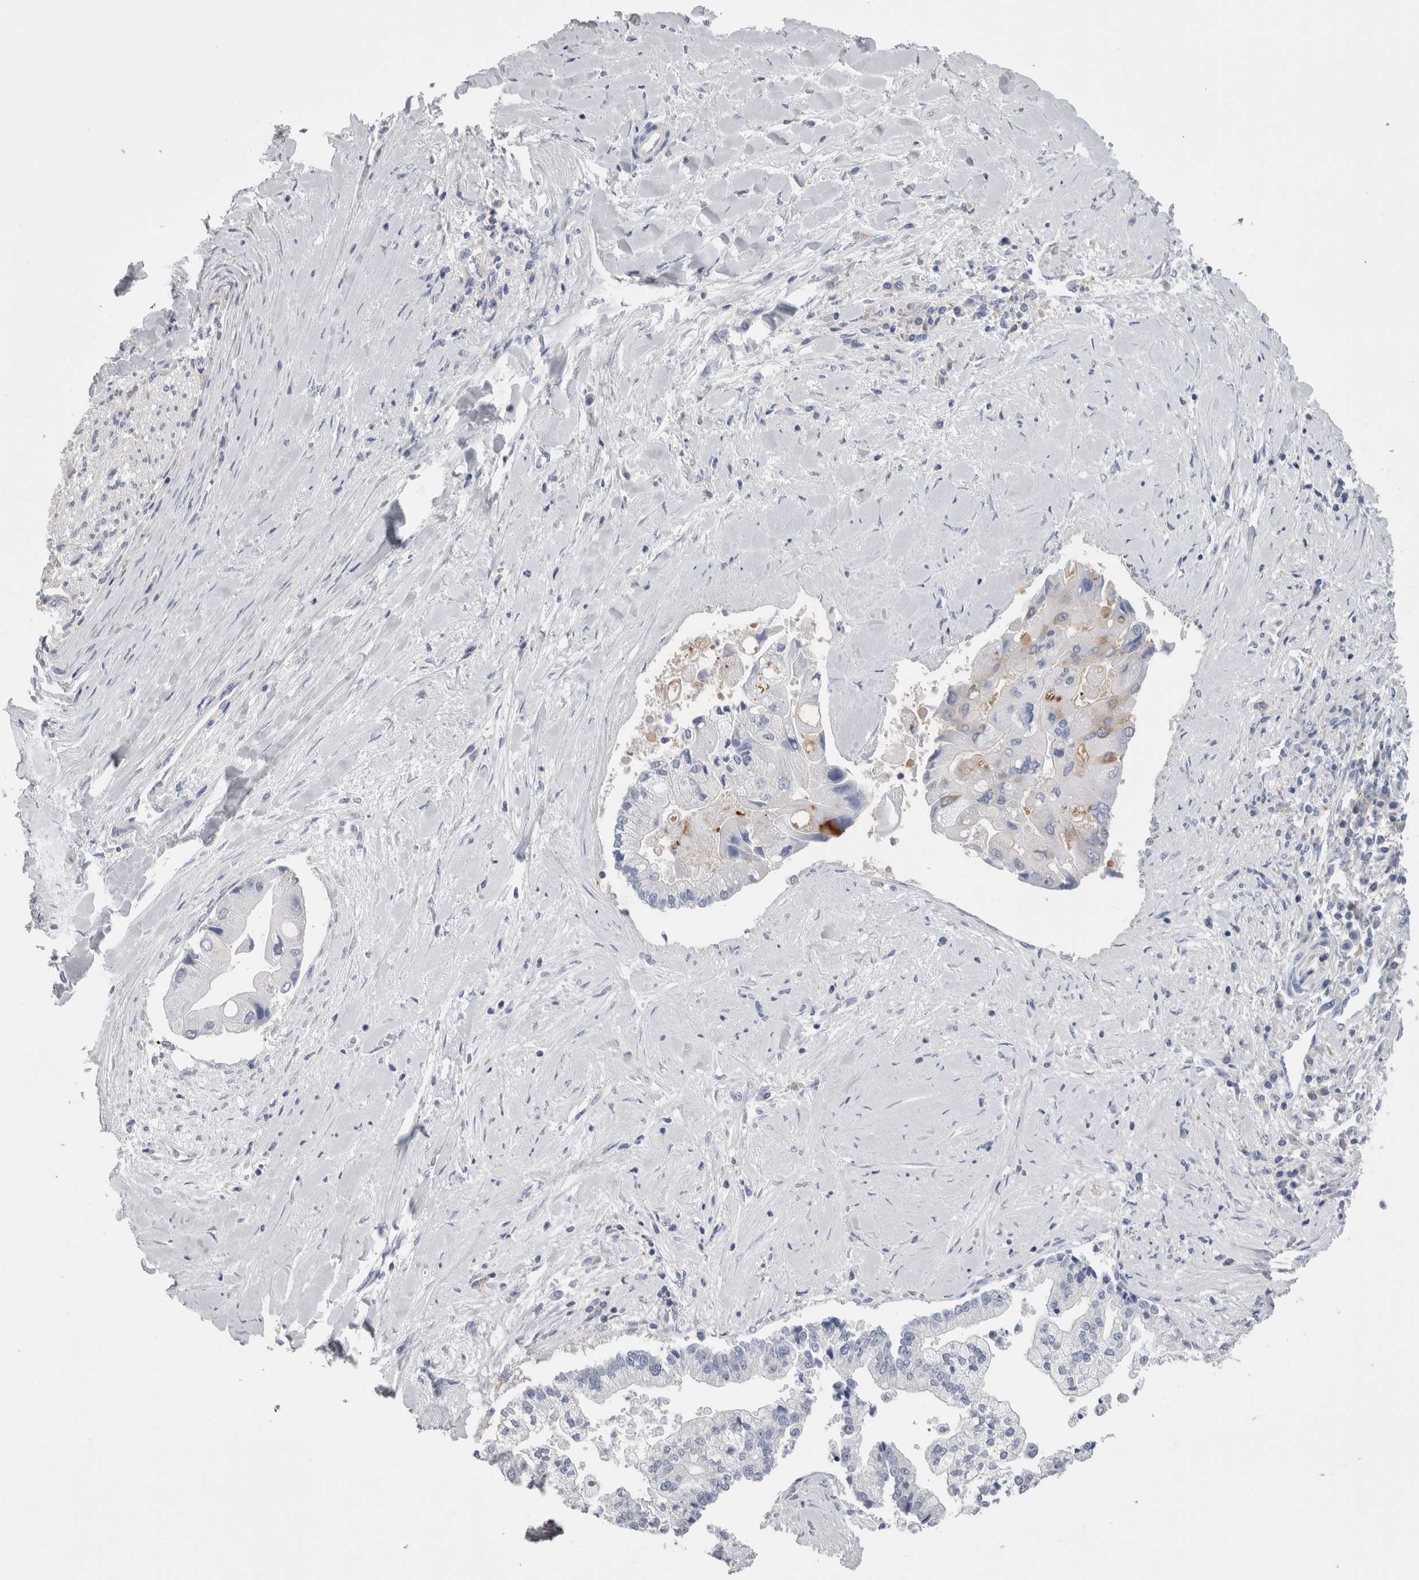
{"staining": {"intensity": "negative", "quantity": "none", "location": "none"}, "tissue": "liver cancer", "cell_type": "Tumor cells", "image_type": "cancer", "snomed": [{"axis": "morphology", "description": "Cholangiocarcinoma"}, {"axis": "topography", "description": "Liver"}], "caption": "An immunohistochemistry (IHC) photomicrograph of liver cancer (cholangiocarcinoma) is shown. There is no staining in tumor cells of liver cancer (cholangiocarcinoma). (DAB immunohistochemistry (IHC), high magnification).", "gene": "DCTN6", "patient": {"sex": "male", "age": 50}}